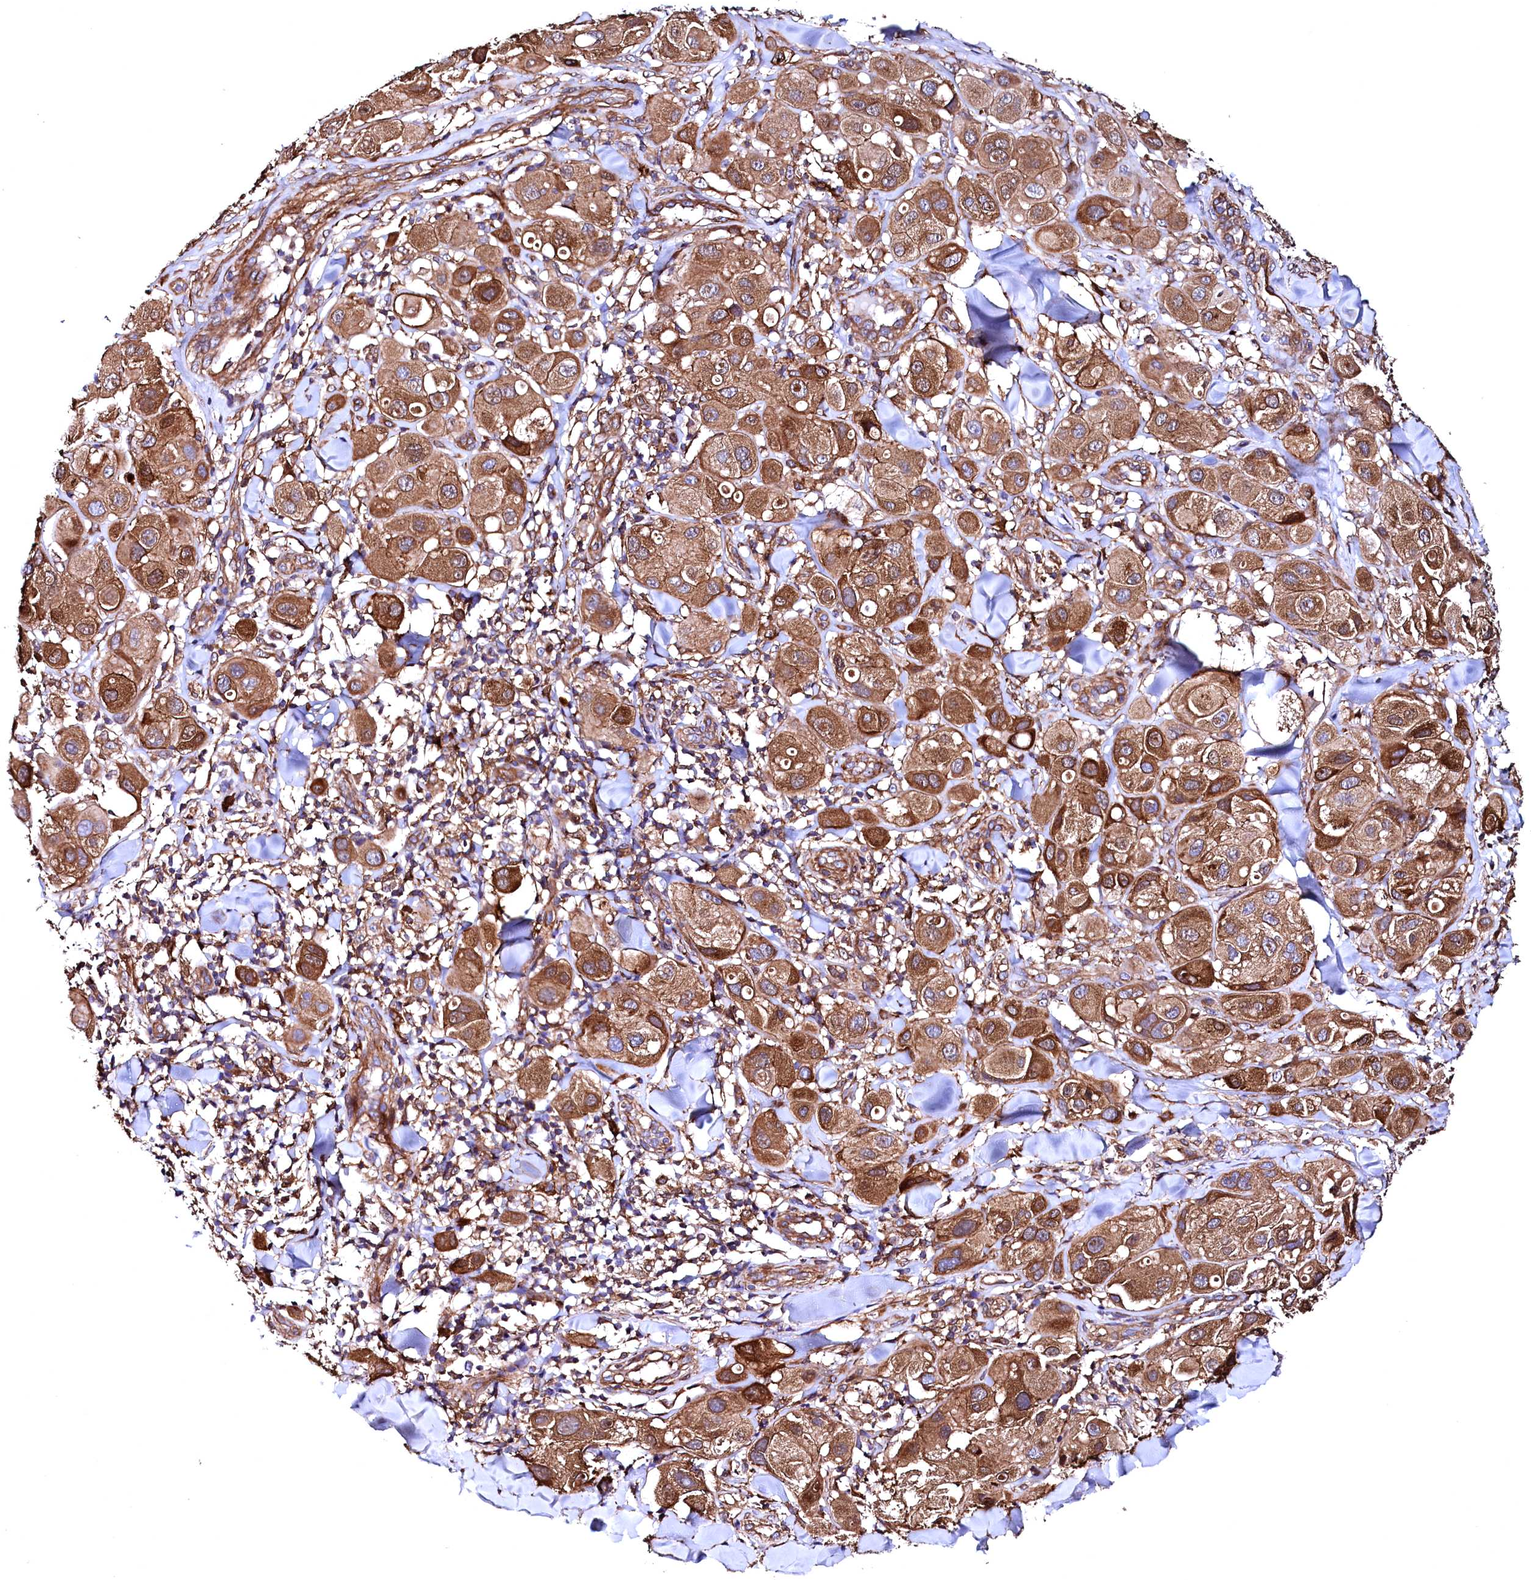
{"staining": {"intensity": "strong", "quantity": ">75%", "location": "cytoplasmic/membranous,nuclear"}, "tissue": "melanoma", "cell_type": "Tumor cells", "image_type": "cancer", "snomed": [{"axis": "morphology", "description": "Malignant melanoma, Metastatic site"}, {"axis": "topography", "description": "Skin"}], "caption": "Human melanoma stained for a protein (brown) displays strong cytoplasmic/membranous and nuclear positive positivity in about >75% of tumor cells.", "gene": "STAMBPL1", "patient": {"sex": "male", "age": 41}}